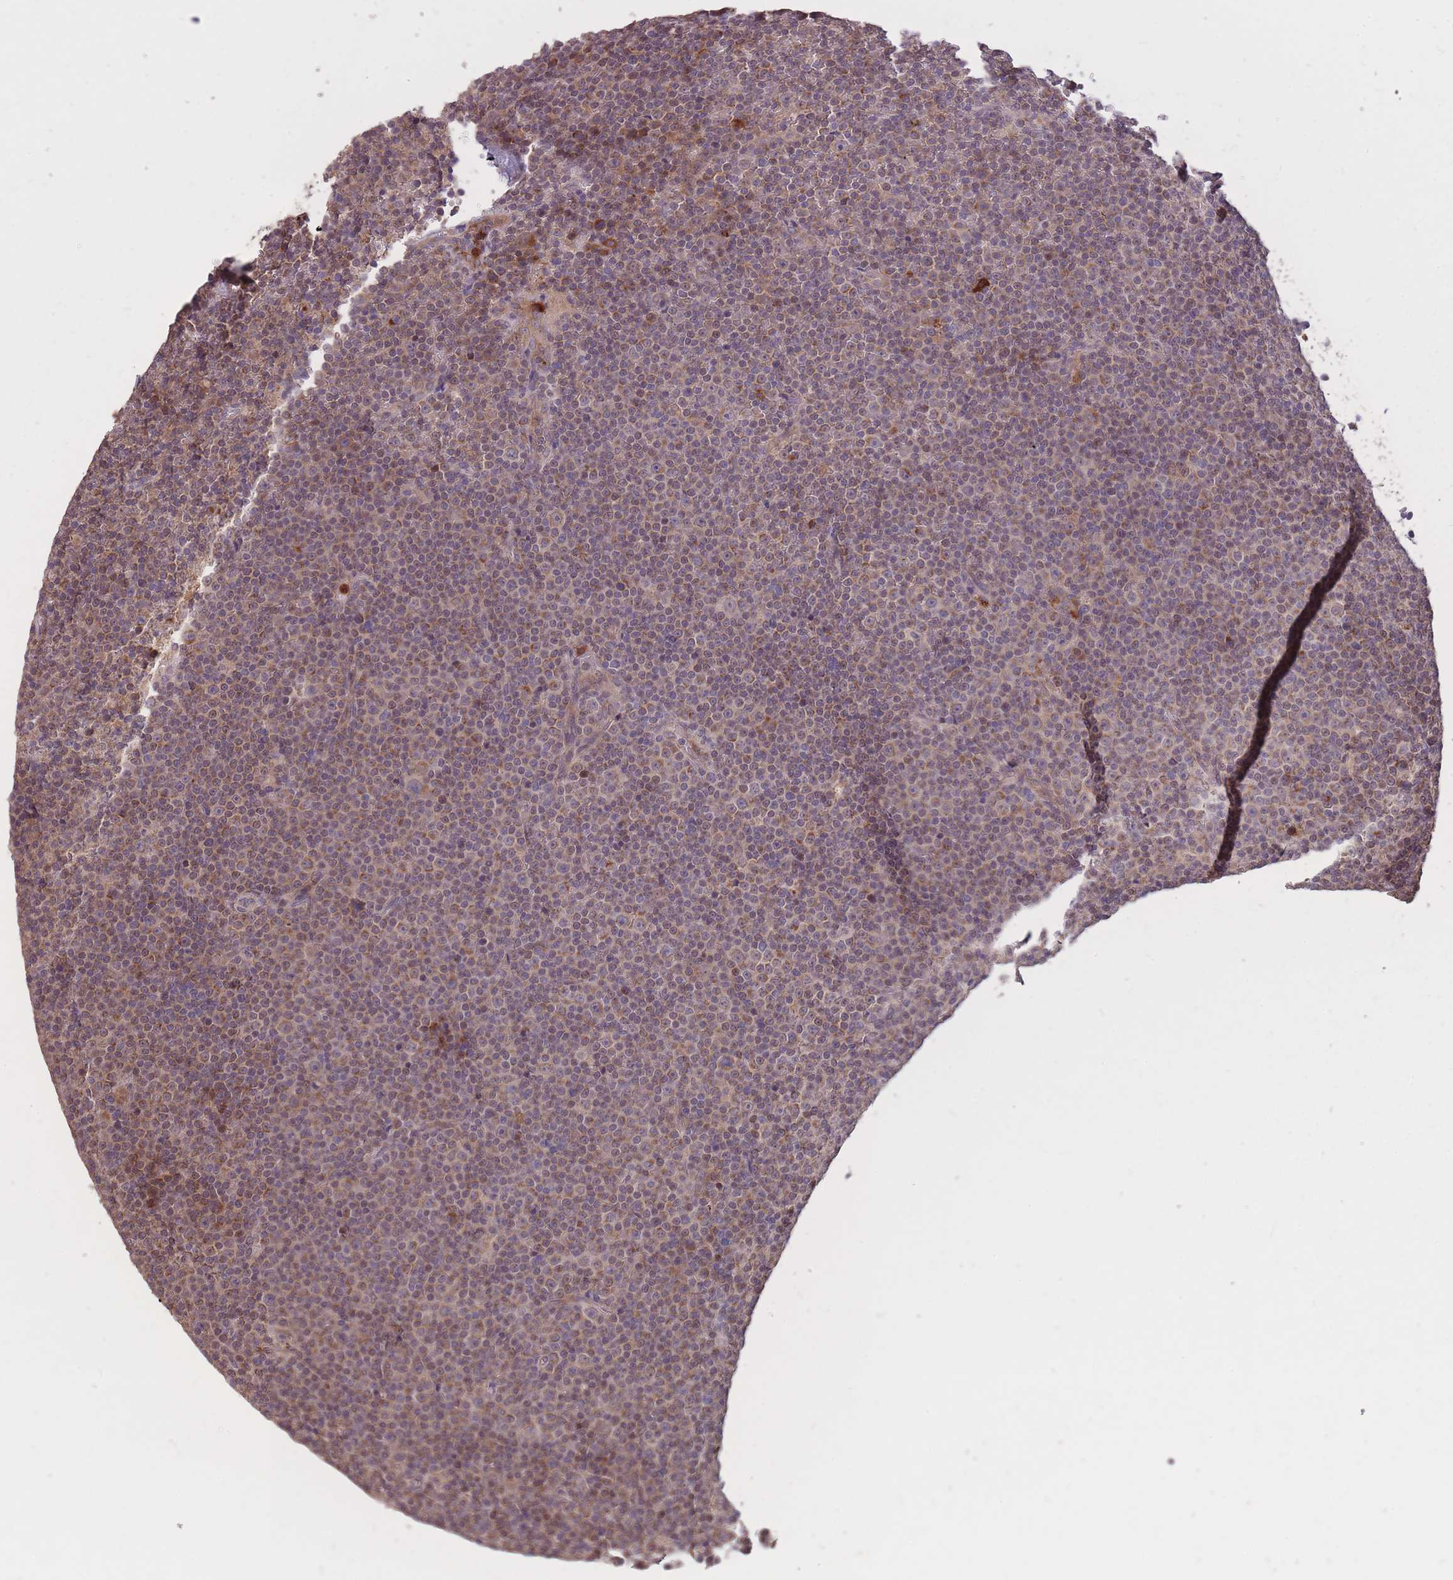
{"staining": {"intensity": "weak", "quantity": "25%-75%", "location": "cytoplasmic/membranous"}, "tissue": "lymphoma", "cell_type": "Tumor cells", "image_type": "cancer", "snomed": [{"axis": "morphology", "description": "Malignant lymphoma, non-Hodgkin's type, Low grade"}, {"axis": "topography", "description": "Lymph node"}], "caption": "Tumor cells demonstrate low levels of weak cytoplasmic/membranous staining in approximately 25%-75% of cells in lymphoma.", "gene": "IGF2BP2", "patient": {"sex": "female", "age": 67}}